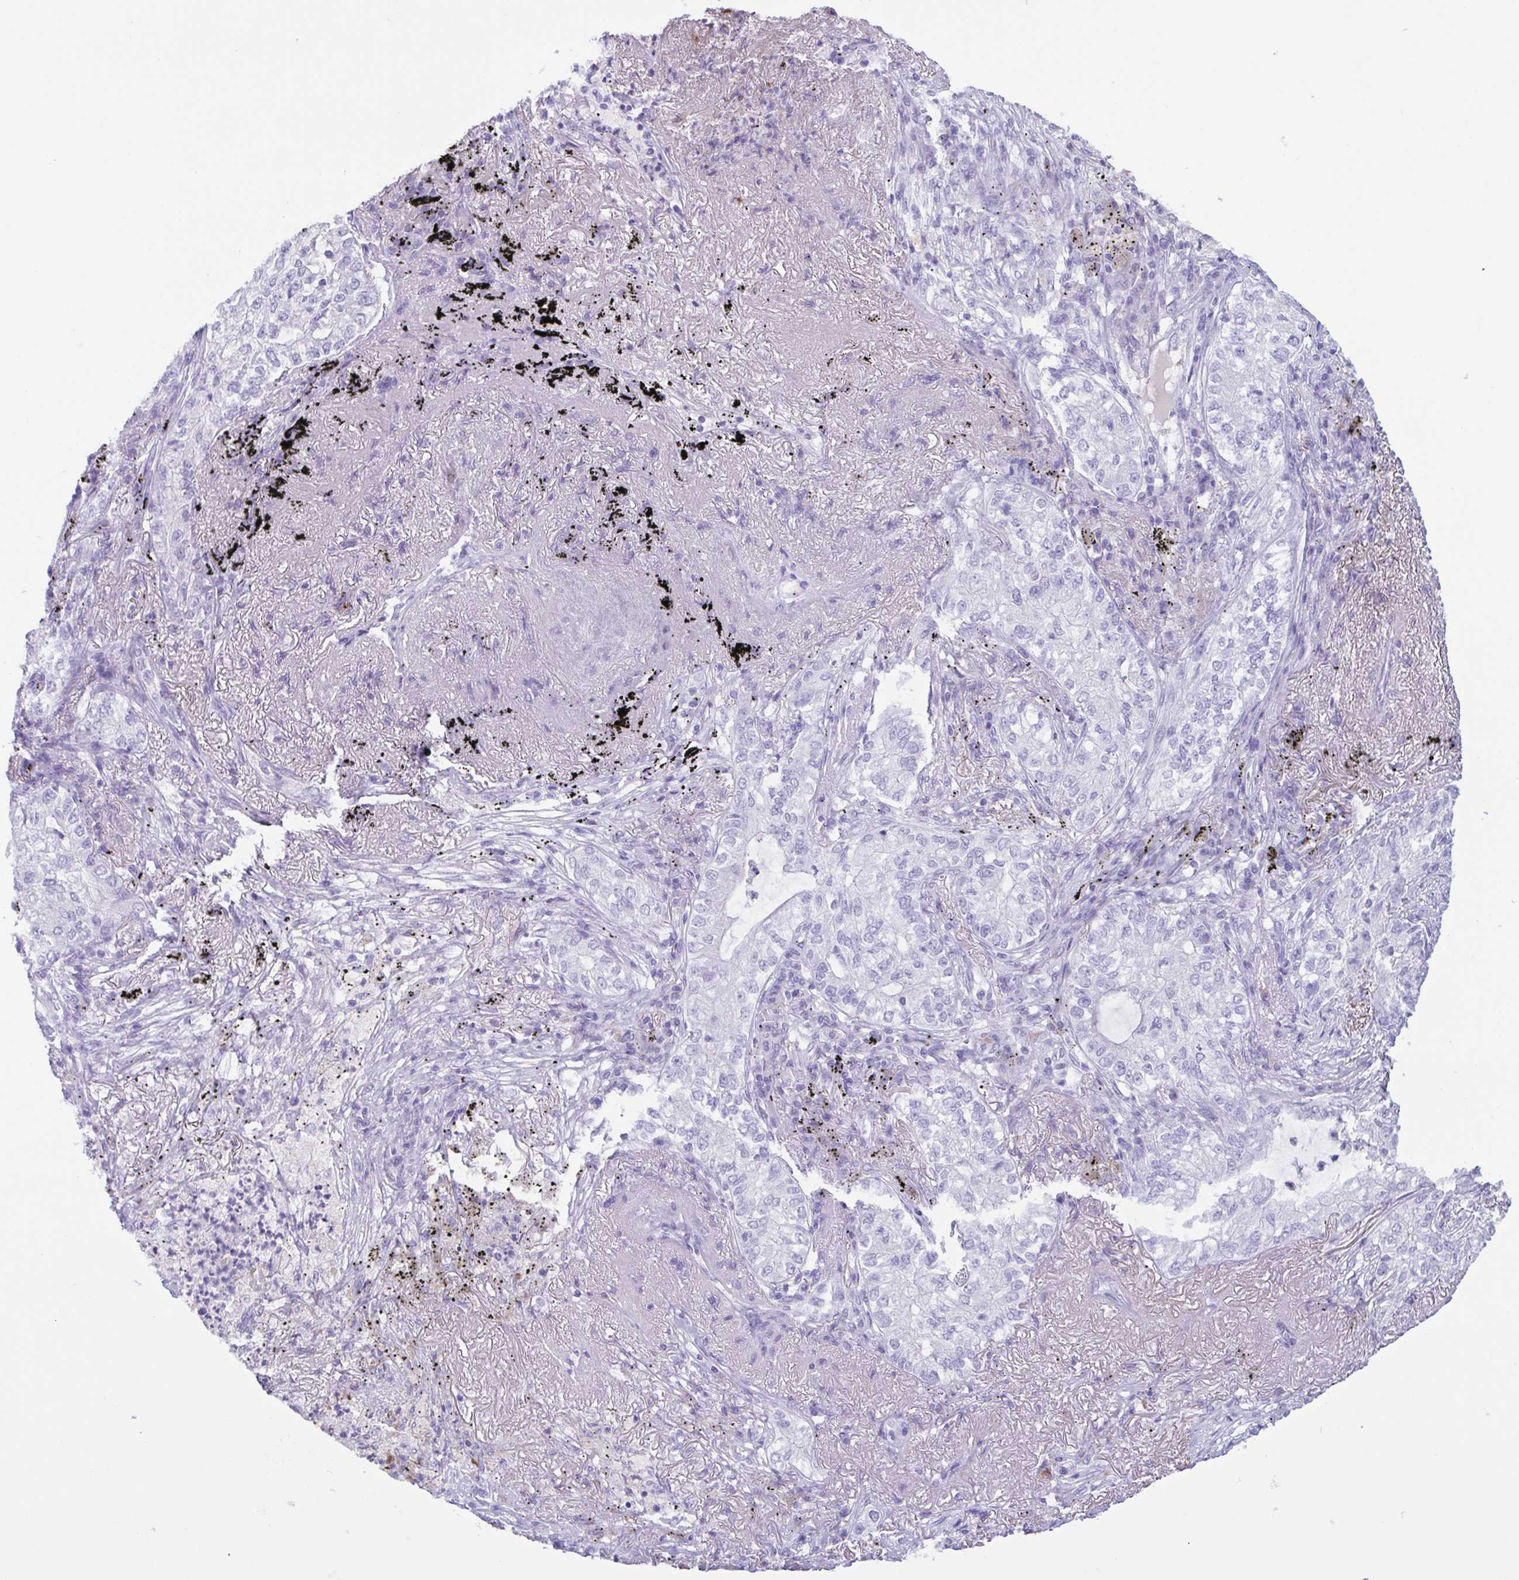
{"staining": {"intensity": "negative", "quantity": "none", "location": "none"}, "tissue": "lung cancer", "cell_type": "Tumor cells", "image_type": "cancer", "snomed": [{"axis": "morphology", "description": "Adenocarcinoma, NOS"}, {"axis": "topography", "description": "Lung"}], "caption": "Immunohistochemistry histopathology image of neoplastic tissue: human lung adenocarcinoma stained with DAB (3,3'-diaminobenzidine) demonstrates no significant protein staining in tumor cells.", "gene": "LTF", "patient": {"sex": "female", "age": 73}}